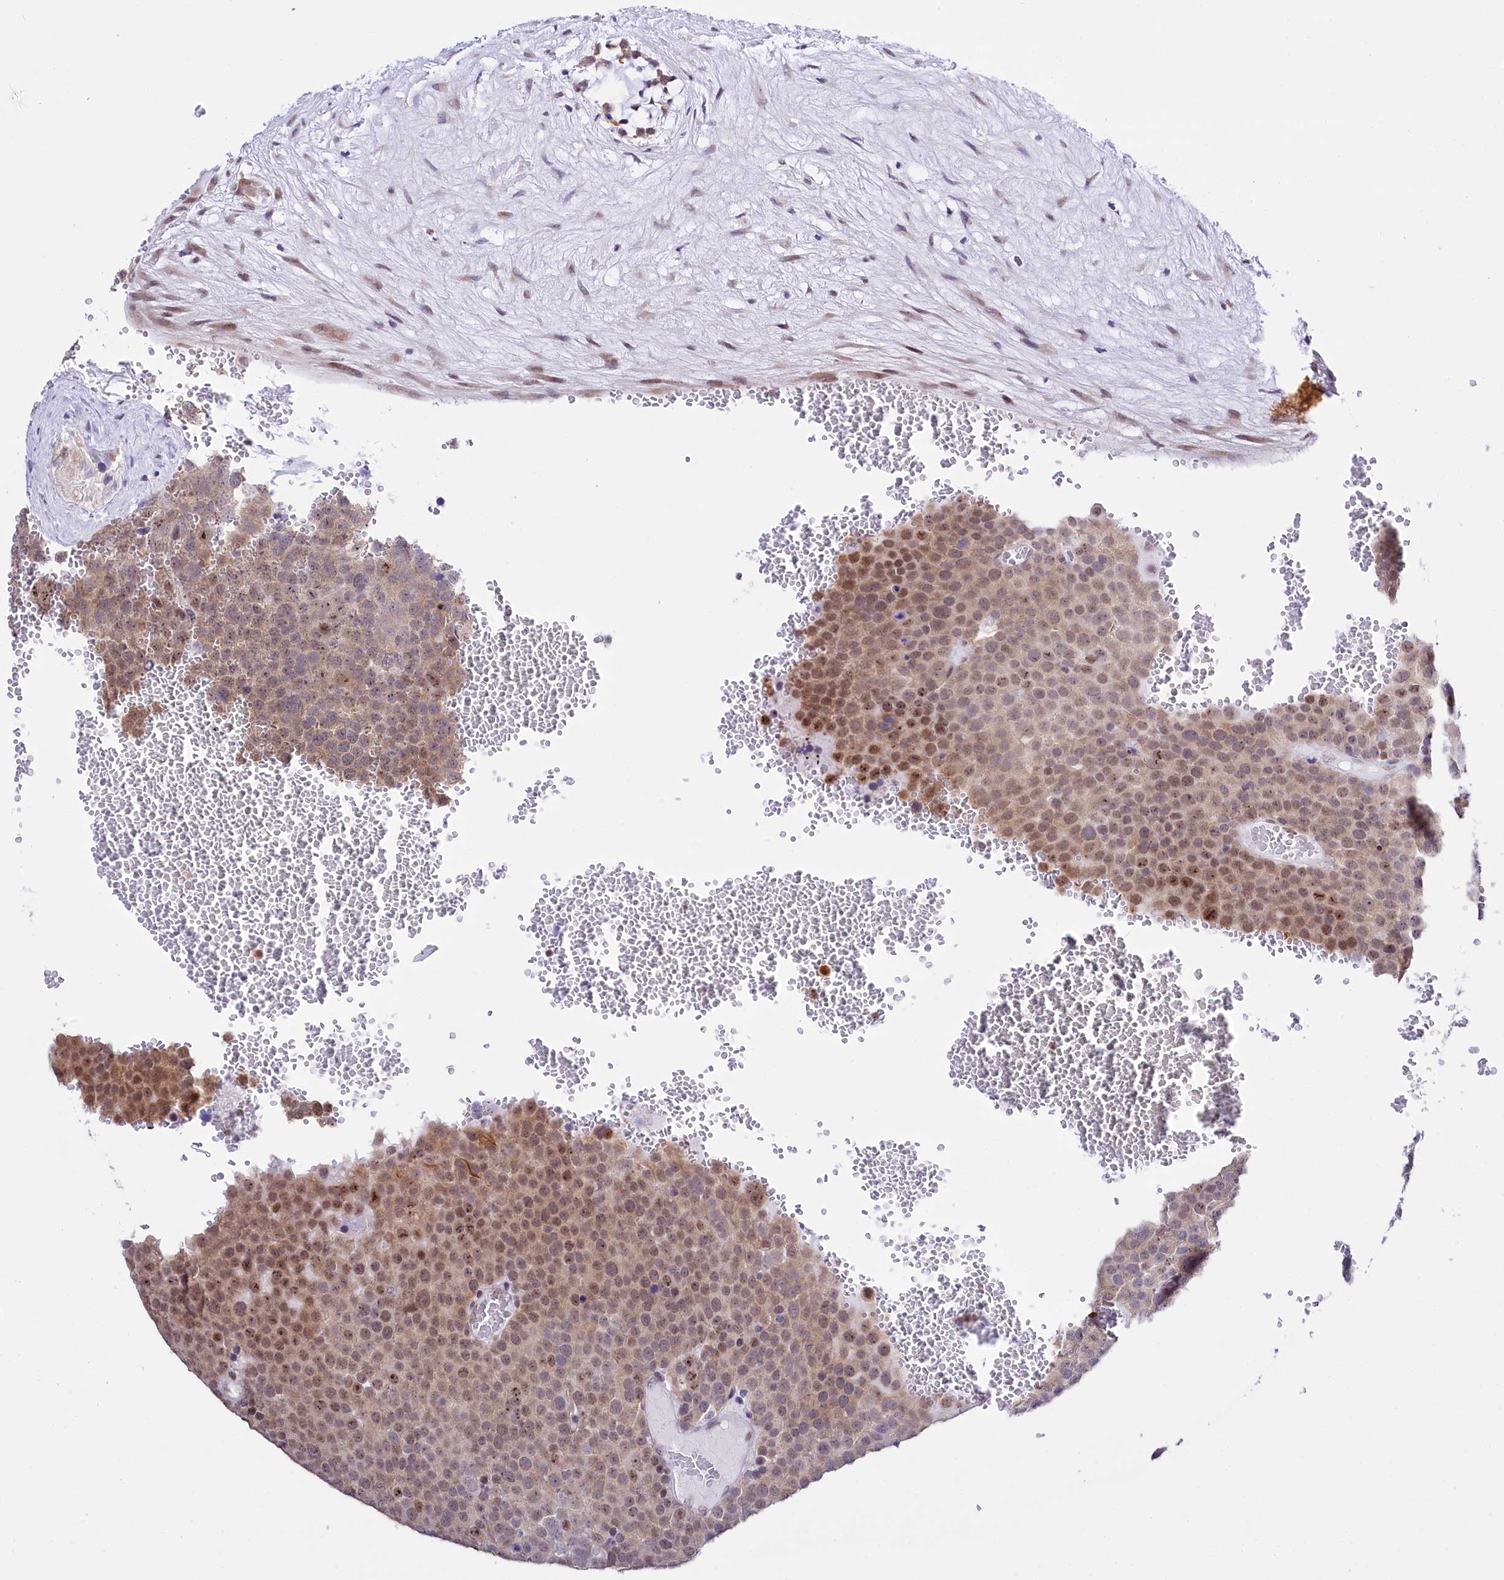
{"staining": {"intensity": "moderate", "quantity": ">75%", "location": "nuclear"}, "tissue": "testis cancer", "cell_type": "Tumor cells", "image_type": "cancer", "snomed": [{"axis": "morphology", "description": "Seminoma, NOS"}, {"axis": "topography", "description": "Testis"}], "caption": "This histopathology image displays immunohistochemistry staining of human testis cancer, with medium moderate nuclear staining in approximately >75% of tumor cells.", "gene": "SPATS2", "patient": {"sex": "male", "age": 71}}